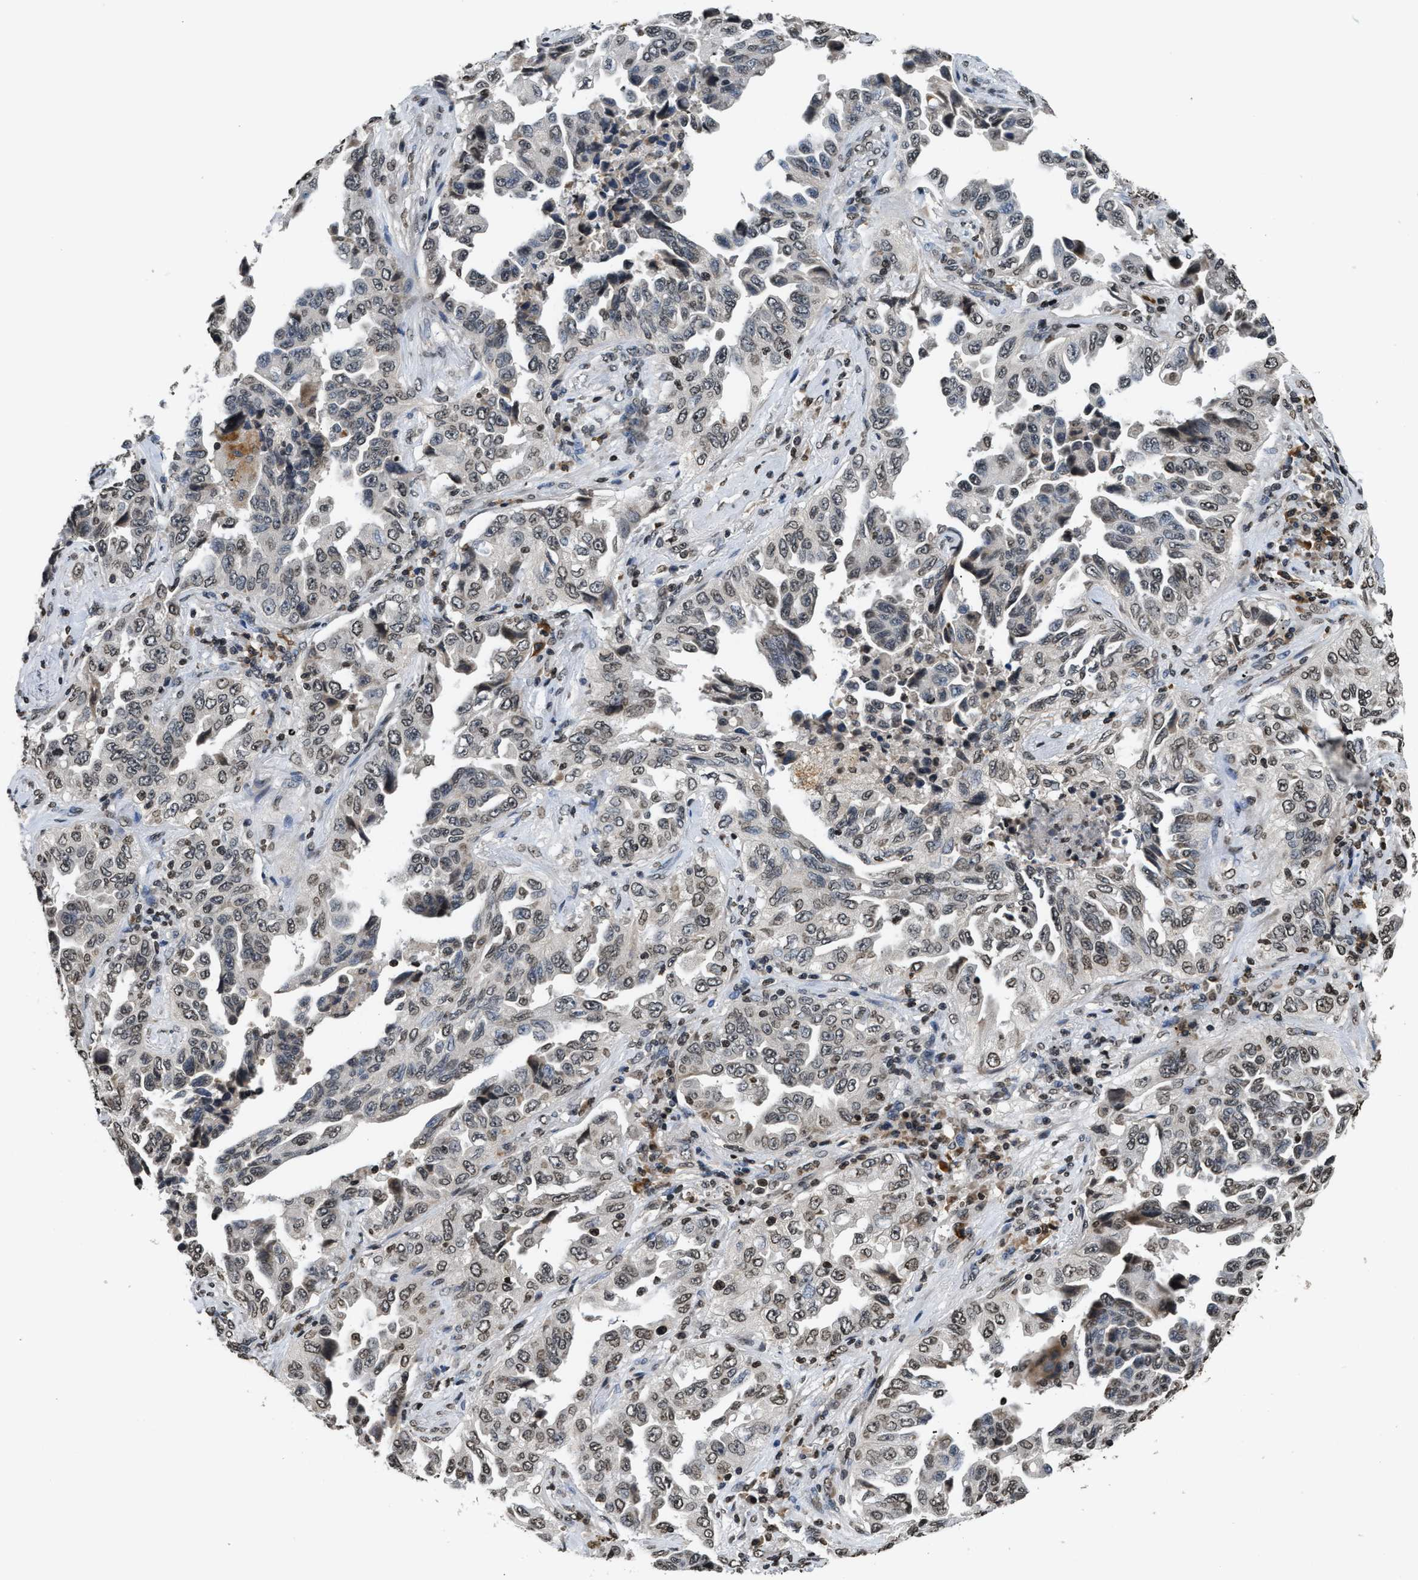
{"staining": {"intensity": "weak", "quantity": "<25%", "location": "nuclear"}, "tissue": "lung cancer", "cell_type": "Tumor cells", "image_type": "cancer", "snomed": [{"axis": "morphology", "description": "Adenocarcinoma, NOS"}, {"axis": "topography", "description": "Lung"}], "caption": "Histopathology image shows no significant protein positivity in tumor cells of lung cancer. (Stains: DAB (3,3'-diaminobenzidine) immunohistochemistry (IHC) with hematoxylin counter stain, Microscopy: brightfield microscopy at high magnification).", "gene": "DNASE1L3", "patient": {"sex": "female", "age": 51}}